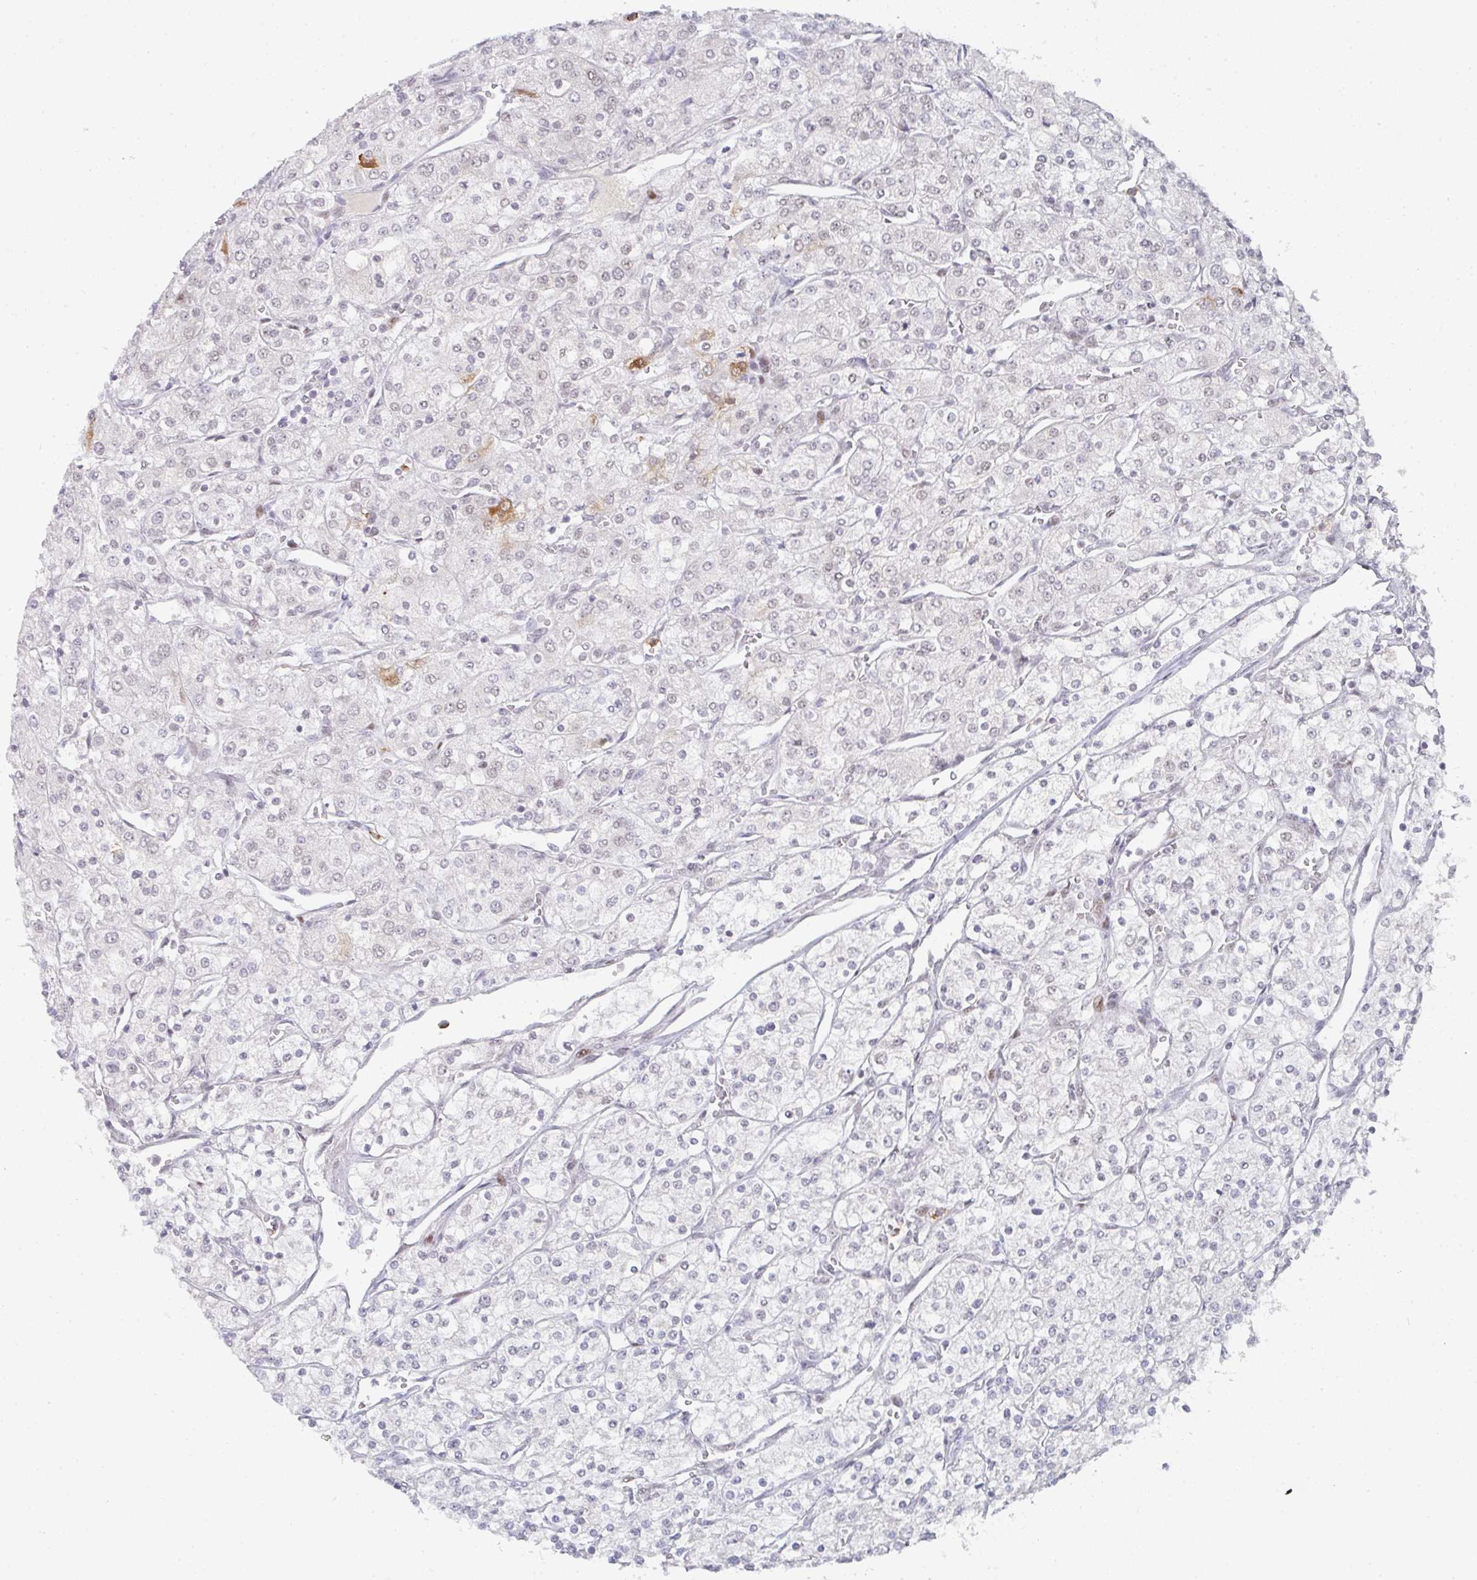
{"staining": {"intensity": "weak", "quantity": "<25%", "location": "cytoplasmic/membranous"}, "tissue": "renal cancer", "cell_type": "Tumor cells", "image_type": "cancer", "snomed": [{"axis": "morphology", "description": "Adenocarcinoma, NOS"}, {"axis": "topography", "description": "Kidney"}], "caption": "Immunohistochemical staining of renal cancer demonstrates no significant staining in tumor cells.", "gene": "LIN54", "patient": {"sex": "male", "age": 80}}